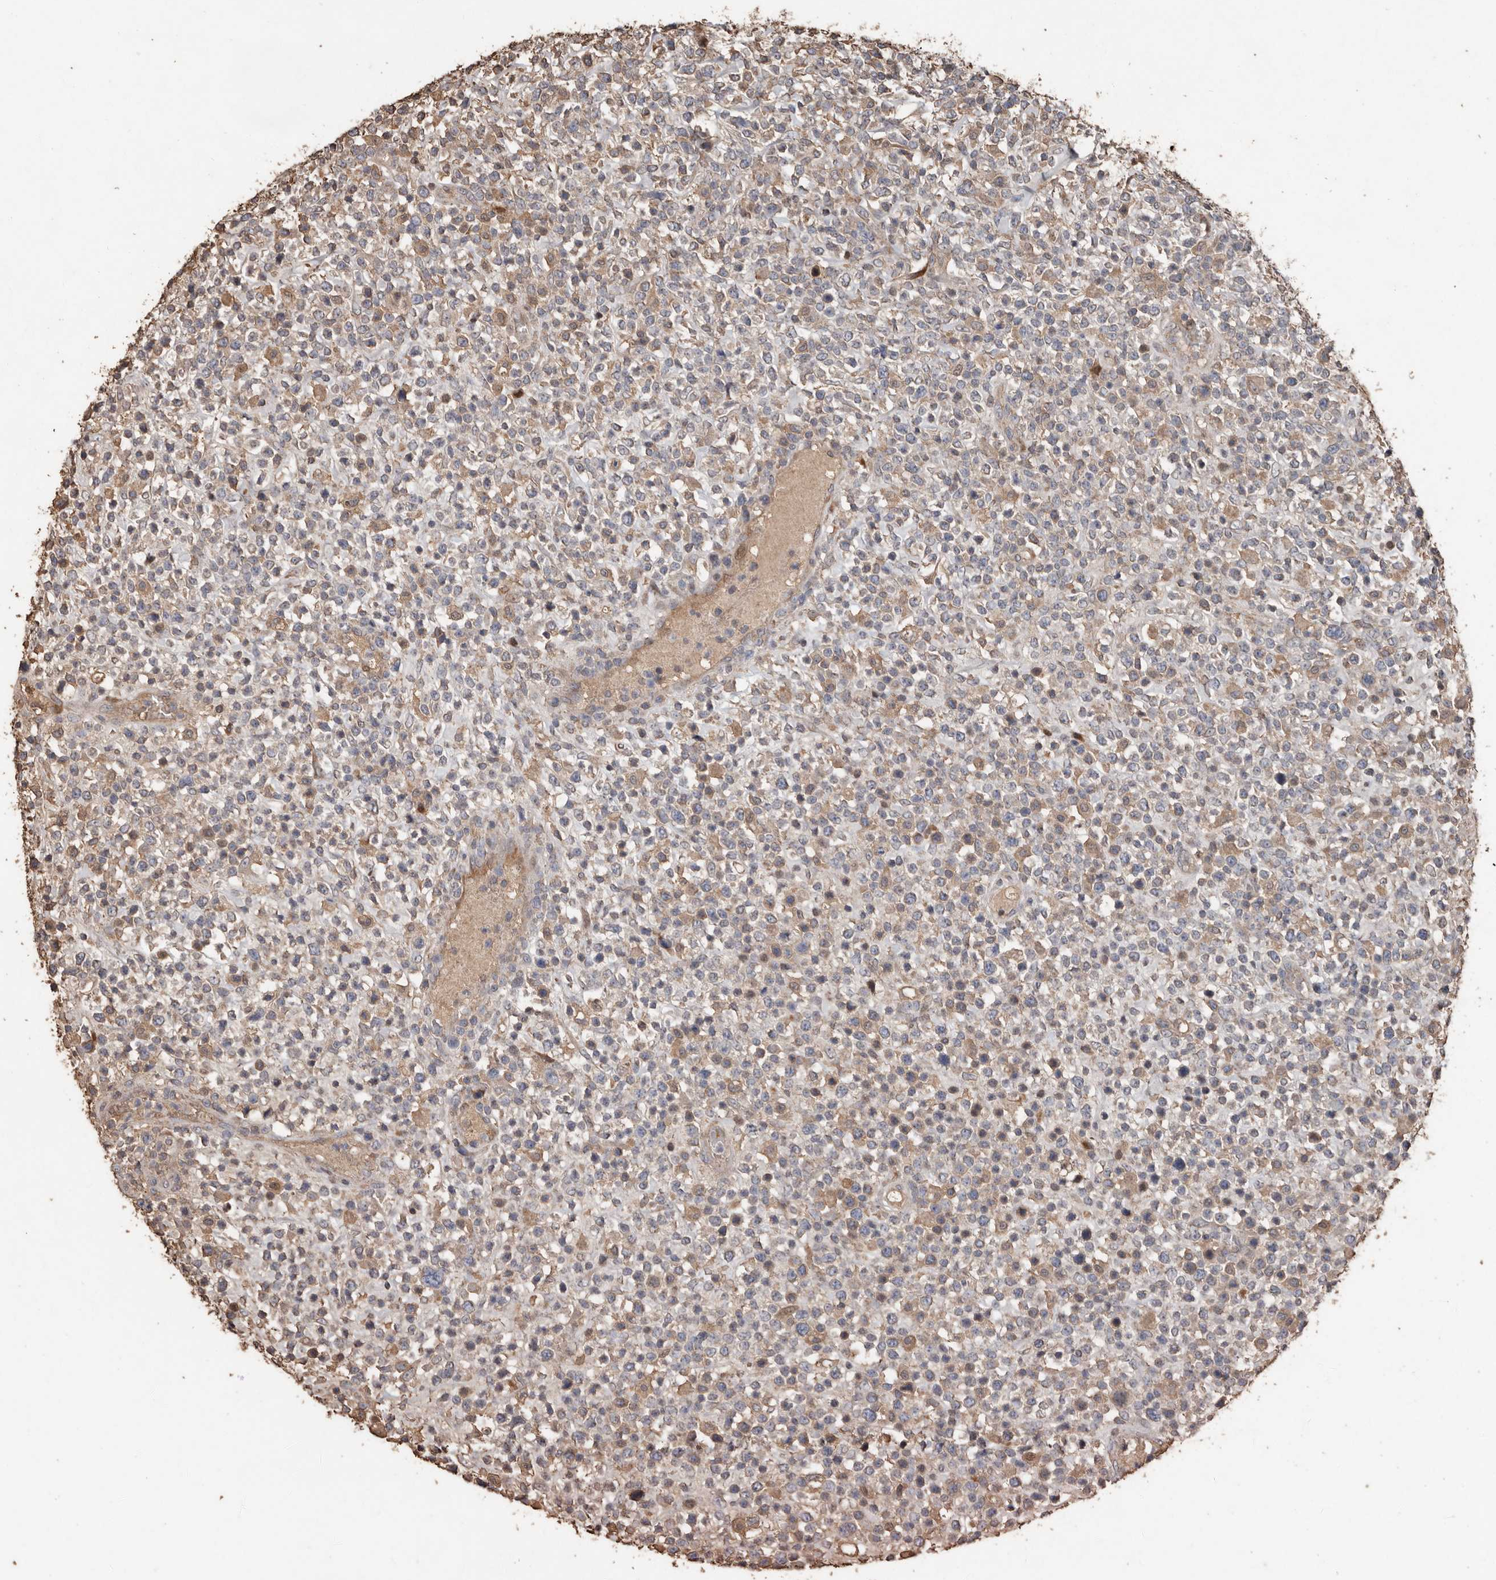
{"staining": {"intensity": "weak", "quantity": "<25%", "location": "cytoplasmic/membranous"}, "tissue": "lymphoma", "cell_type": "Tumor cells", "image_type": "cancer", "snomed": [{"axis": "morphology", "description": "Malignant lymphoma, non-Hodgkin's type, High grade"}, {"axis": "topography", "description": "Colon"}], "caption": "The micrograph reveals no significant expression in tumor cells of lymphoma.", "gene": "RANBP17", "patient": {"sex": "female", "age": 53}}